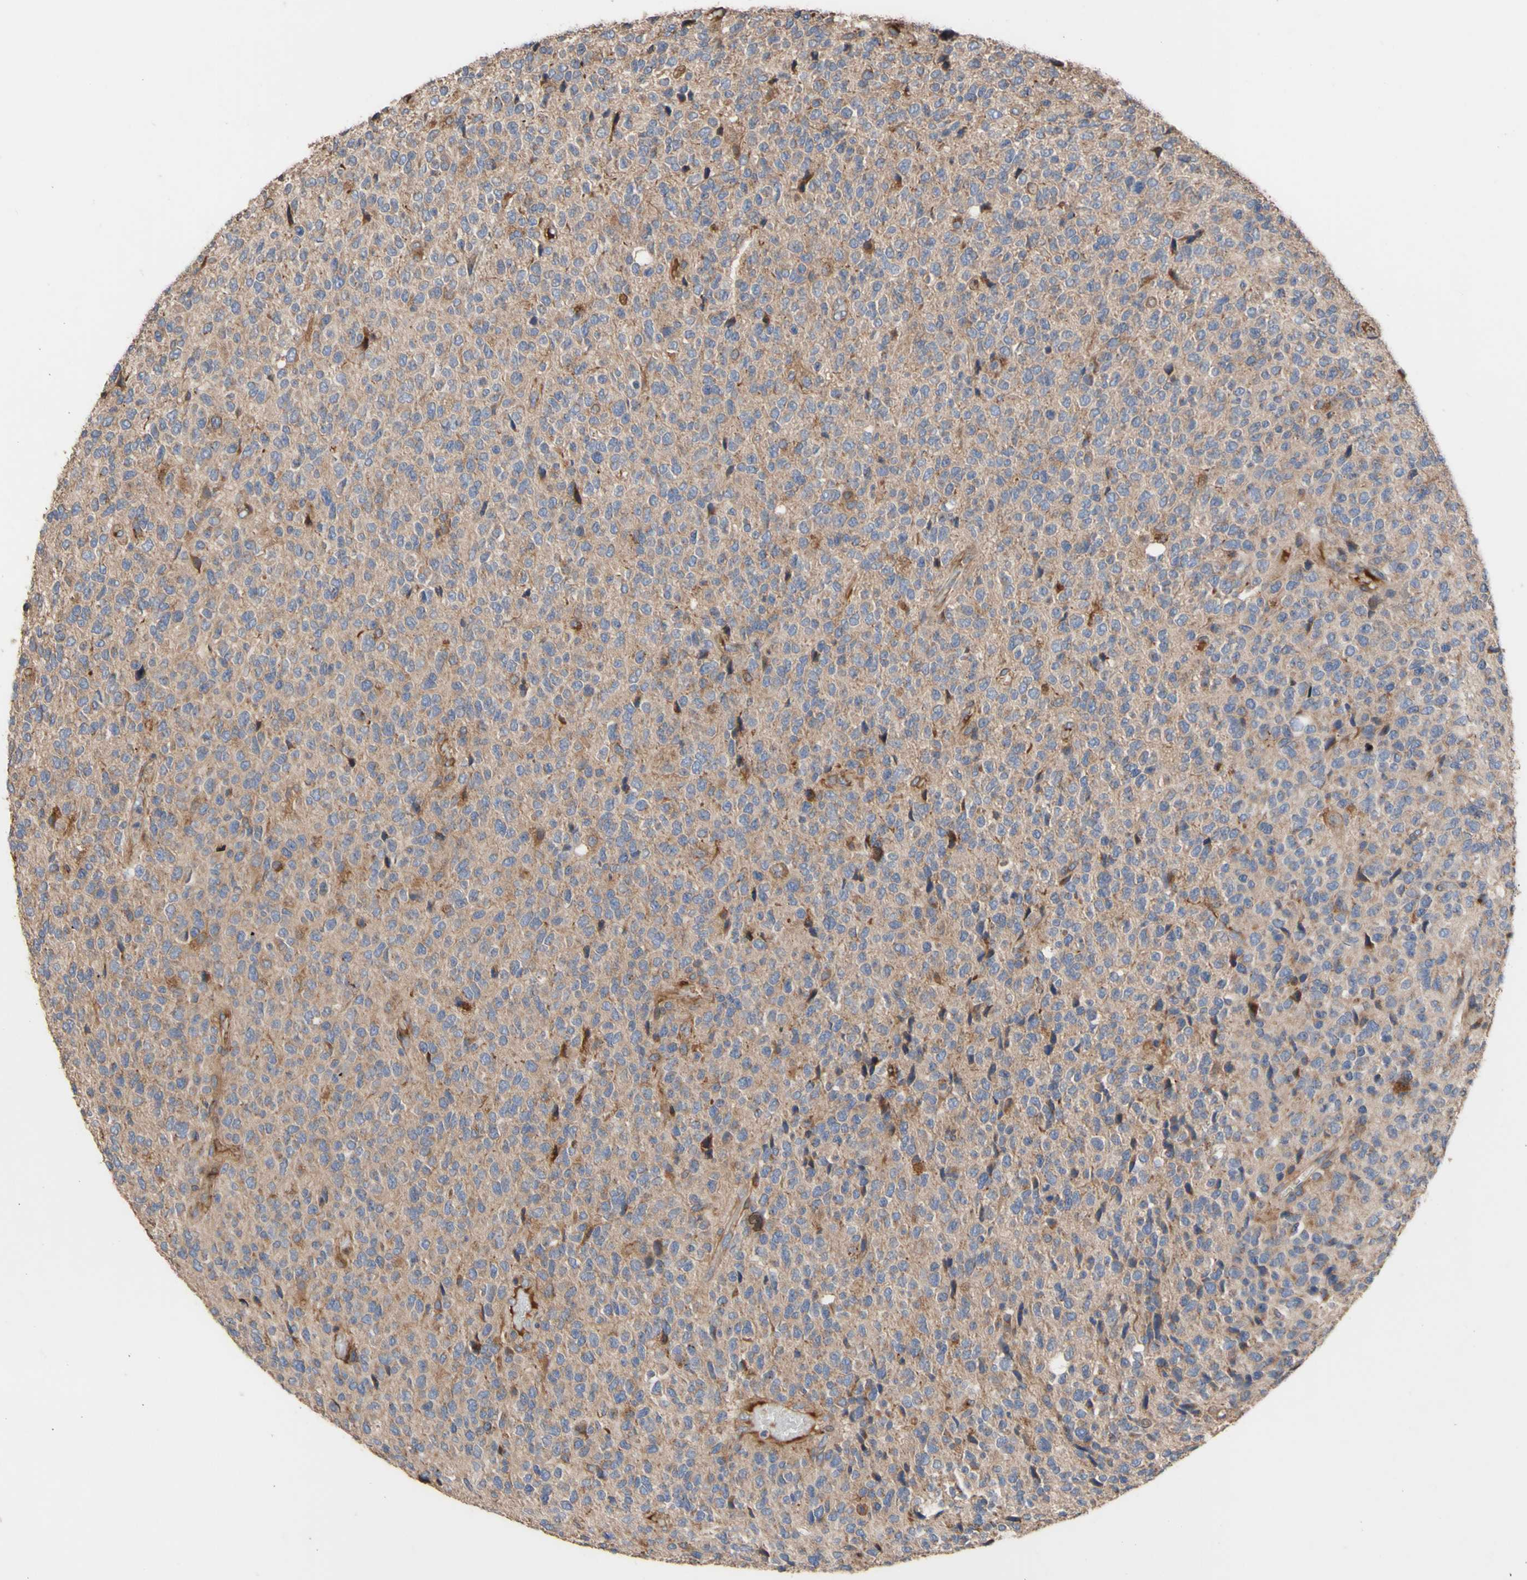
{"staining": {"intensity": "weak", "quantity": ">75%", "location": "cytoplasmic/membranous"}, "tissue": "glioma", "cell_type": "Tumor cells", "image_type": "cancer", "snomed": [{"axis": "morphology", "description": "Glioma, malignant, High grade"}, {"axis": "topography", "description": "pancreas cauda"}], "caption": "Protein expression analysis of human glioma reveals weak cytoplasmic/membranous positivity in about >75% of tumor cells.", "gene": "NECTIN3", "patient": {"sex": "male", "age": 60}}